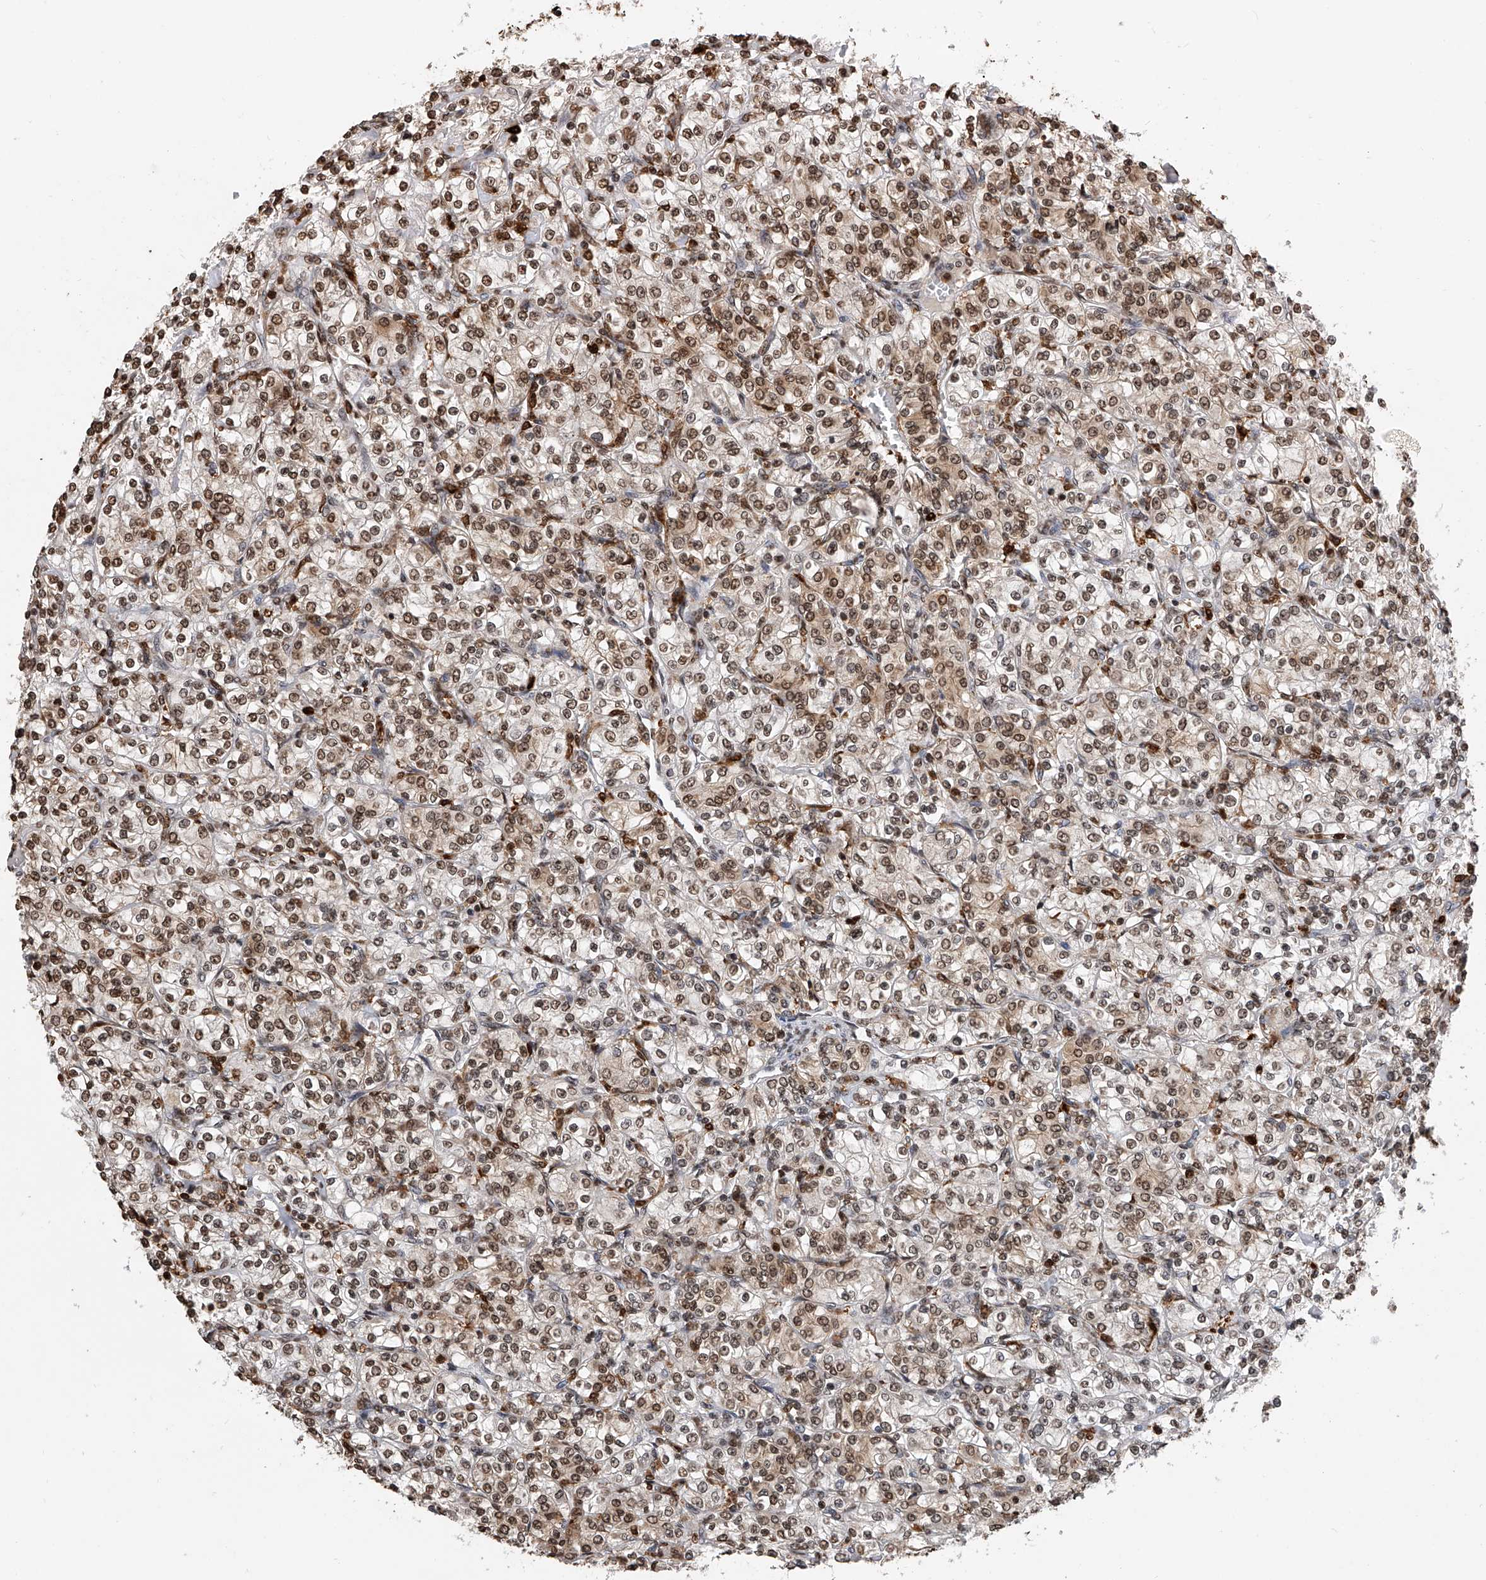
{"staining": {"intensity": "strong", "quantity": ">75%", "location": "nuclear"}, "tissue": "renal cancer", "cell_type": "Tumor cells", "image_type": "cancer", "snomed": [{"axis": "morphology", "description": "Adenocarcinoma, NOS"}, {"axis": "topography", "description": "Kidney"}], "caption": "The image displays staining of renal cancer (adenocarcinoma), revealing strong nuclear protein expression (brown color) within tumor cells. Using DAB (brown) and hematoxylin (blue) stains, captured at high magnification using brightfield microscopy.", "gene": "CFAP410", "patient": {"sex": "male", "age": 77}}